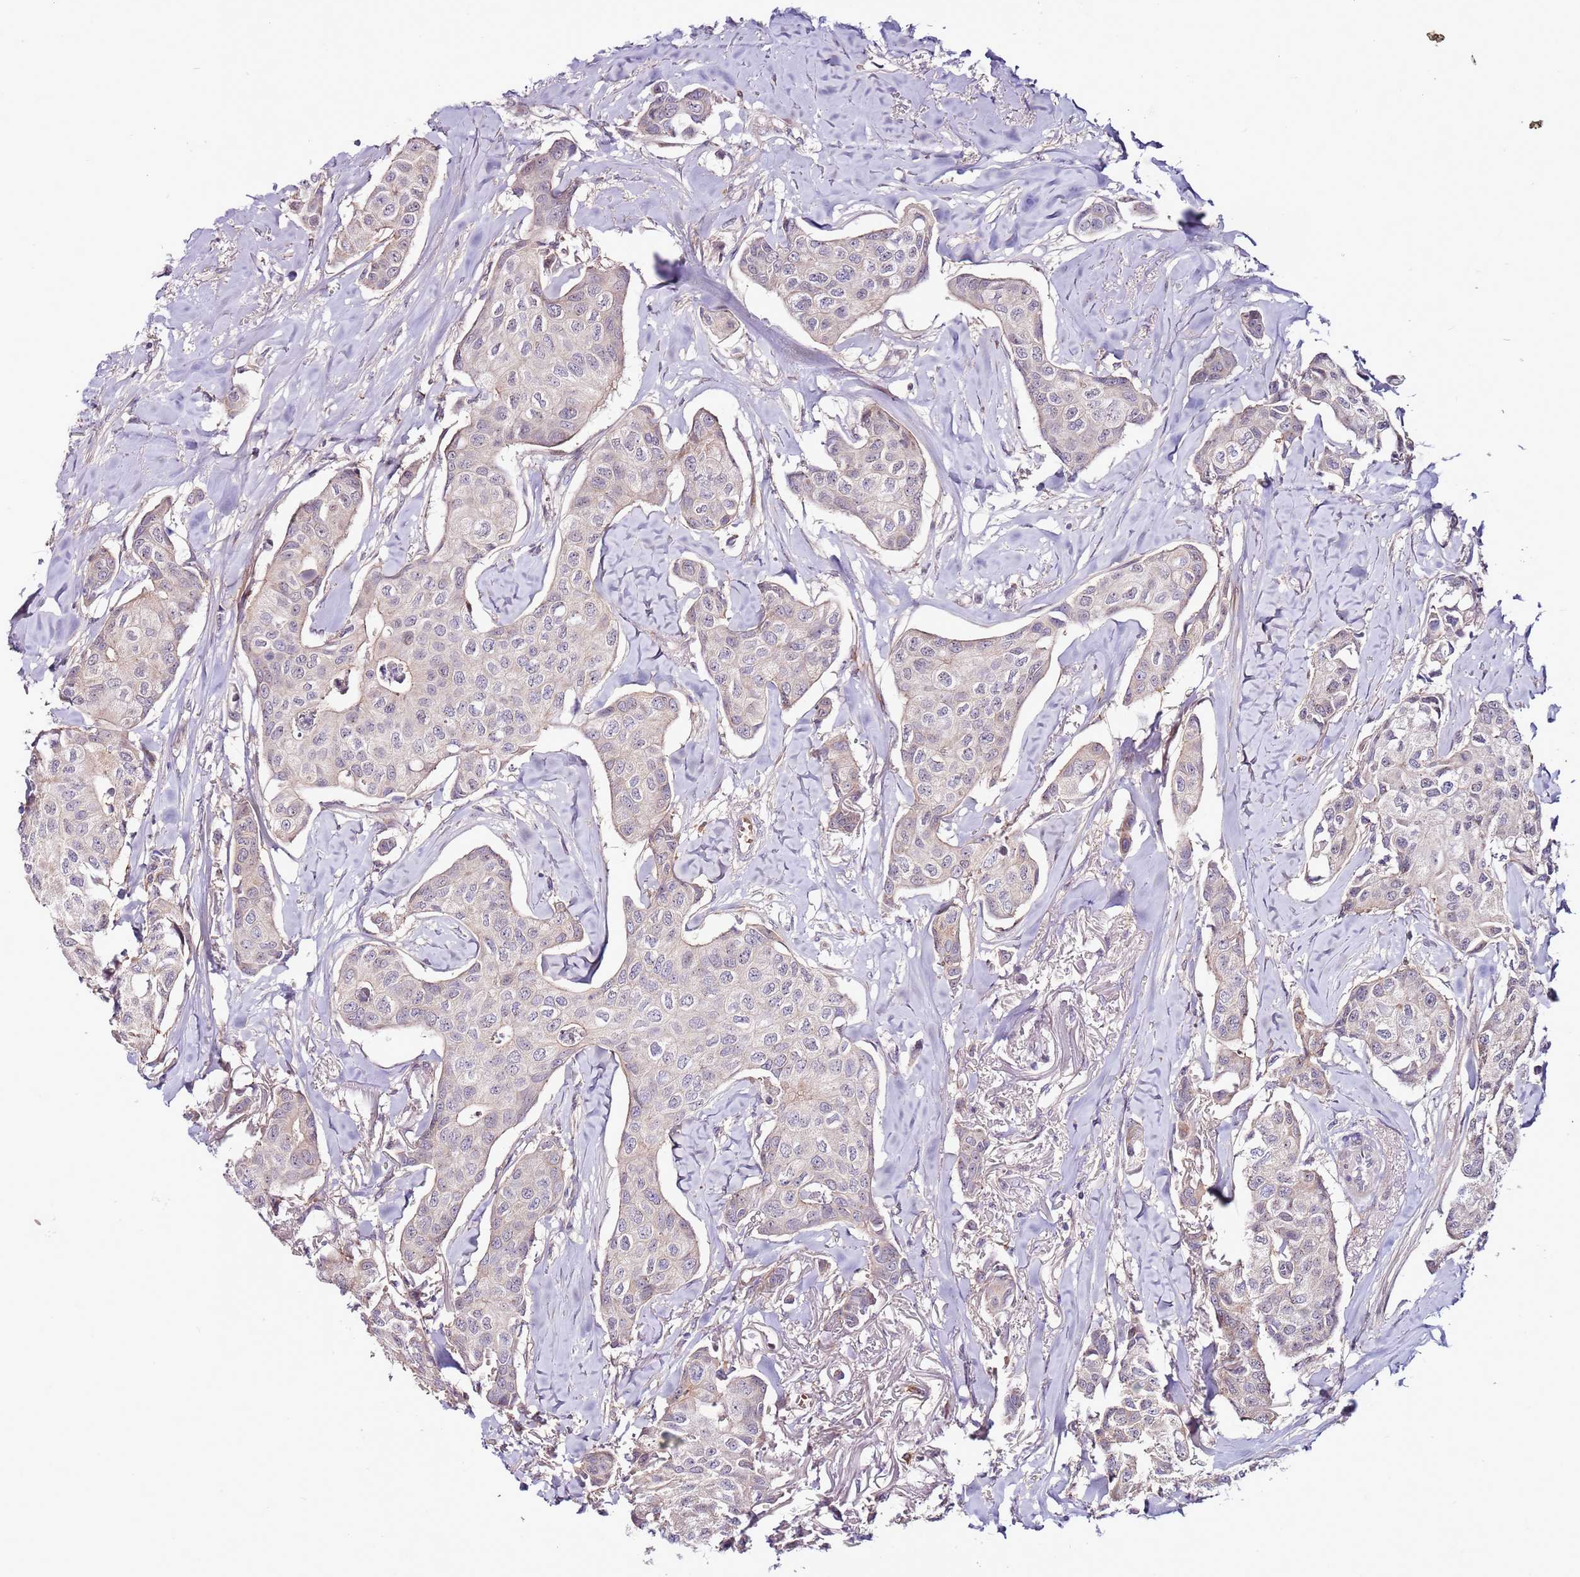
{"staining": {"intensity": "negative", "quantity": "none", "location": "none"}, "tissue": "breast cancer", "cell_type": "Tumor cells", "image_type": "cancer", "snomed": [{"axis": "morphology", "description": "Duct carcinoma"}, {"axis": "topography", "description": "Breast"}], "caption": "Immunohistochemical staining of infiltrating ductal carcinoma (breast) shows no significant expression in tumor cells.", "gene": "MTG2", "patient": {"sex": "female", "age": 80}}